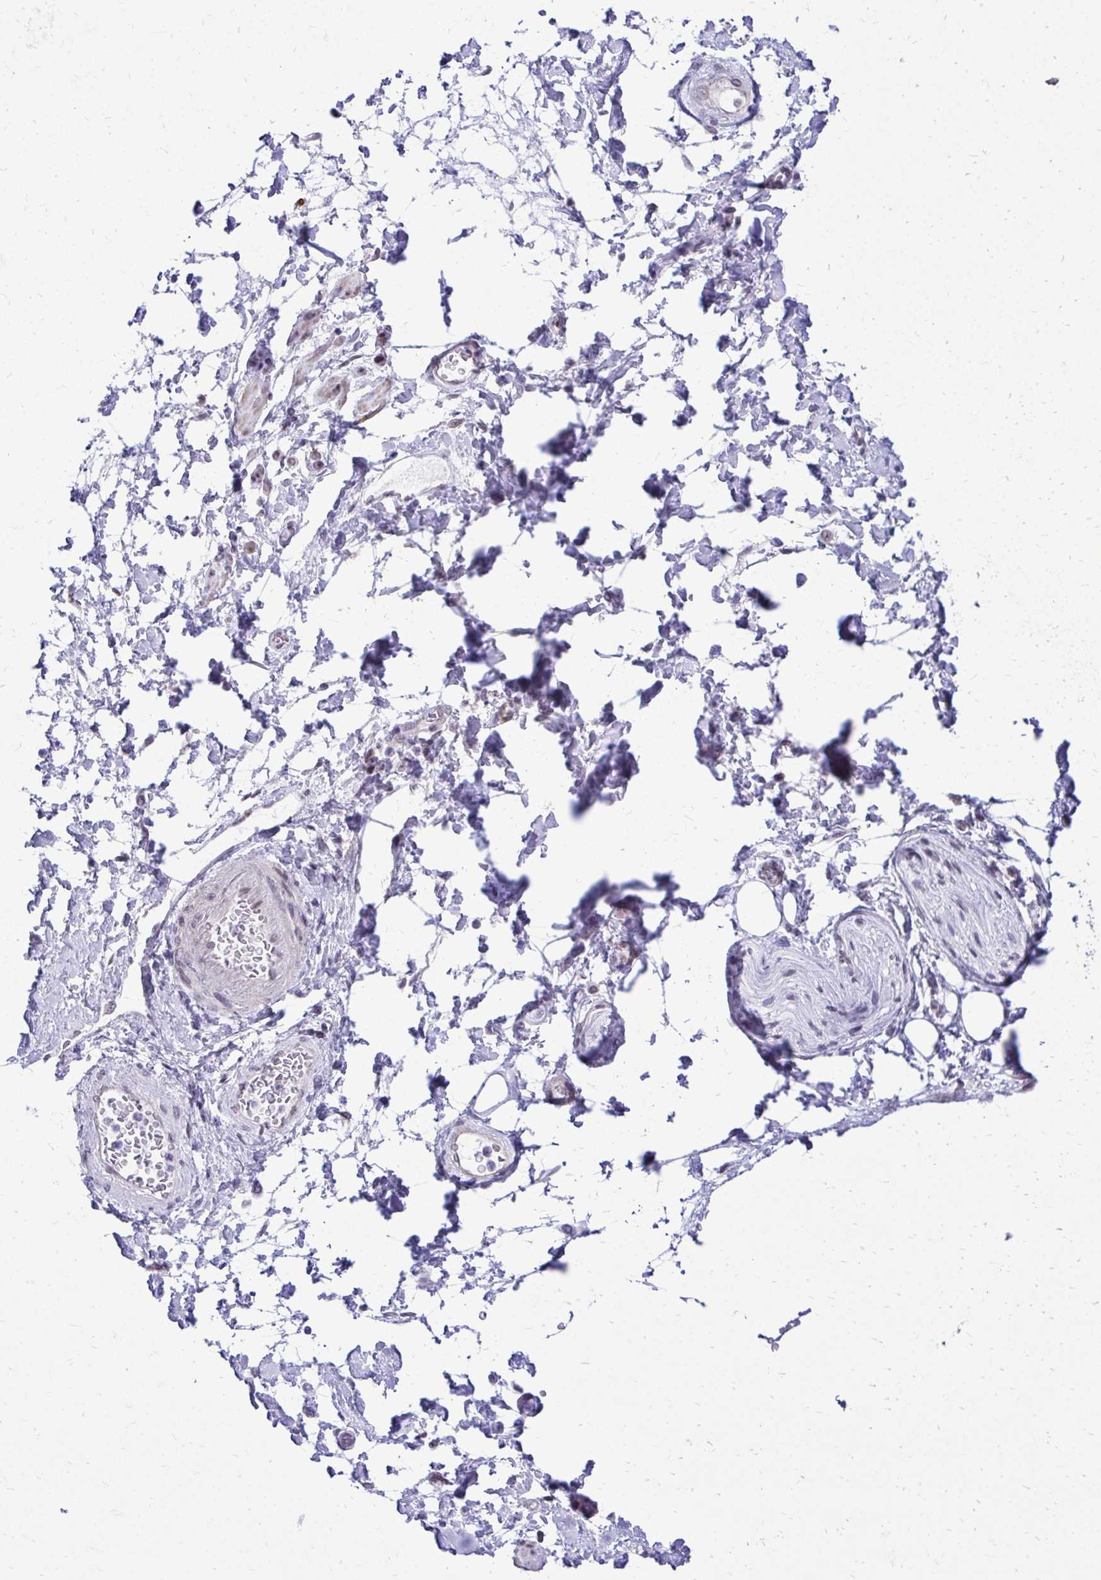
{"staining": {"intensity": "negative", "quantity": "none", "location": "none"}, "tissue": "adipose tissue", "cell_type": "Adipocytes", "image_type": "normal", "snomed": [{"axis": "morphology", "description": "Normal tissue, NOS"}, {"axis": "topography", "description": "Urinary bladder"}, {"axis": "topography", "description": "Peripheral nerve tissue"}], "caption": "Human adipose tissue stained for a protein using IHC demonstrates no staining in adipocytes.", "gene": "BANF1", "patient": {"sex": "female", "age": 60}}